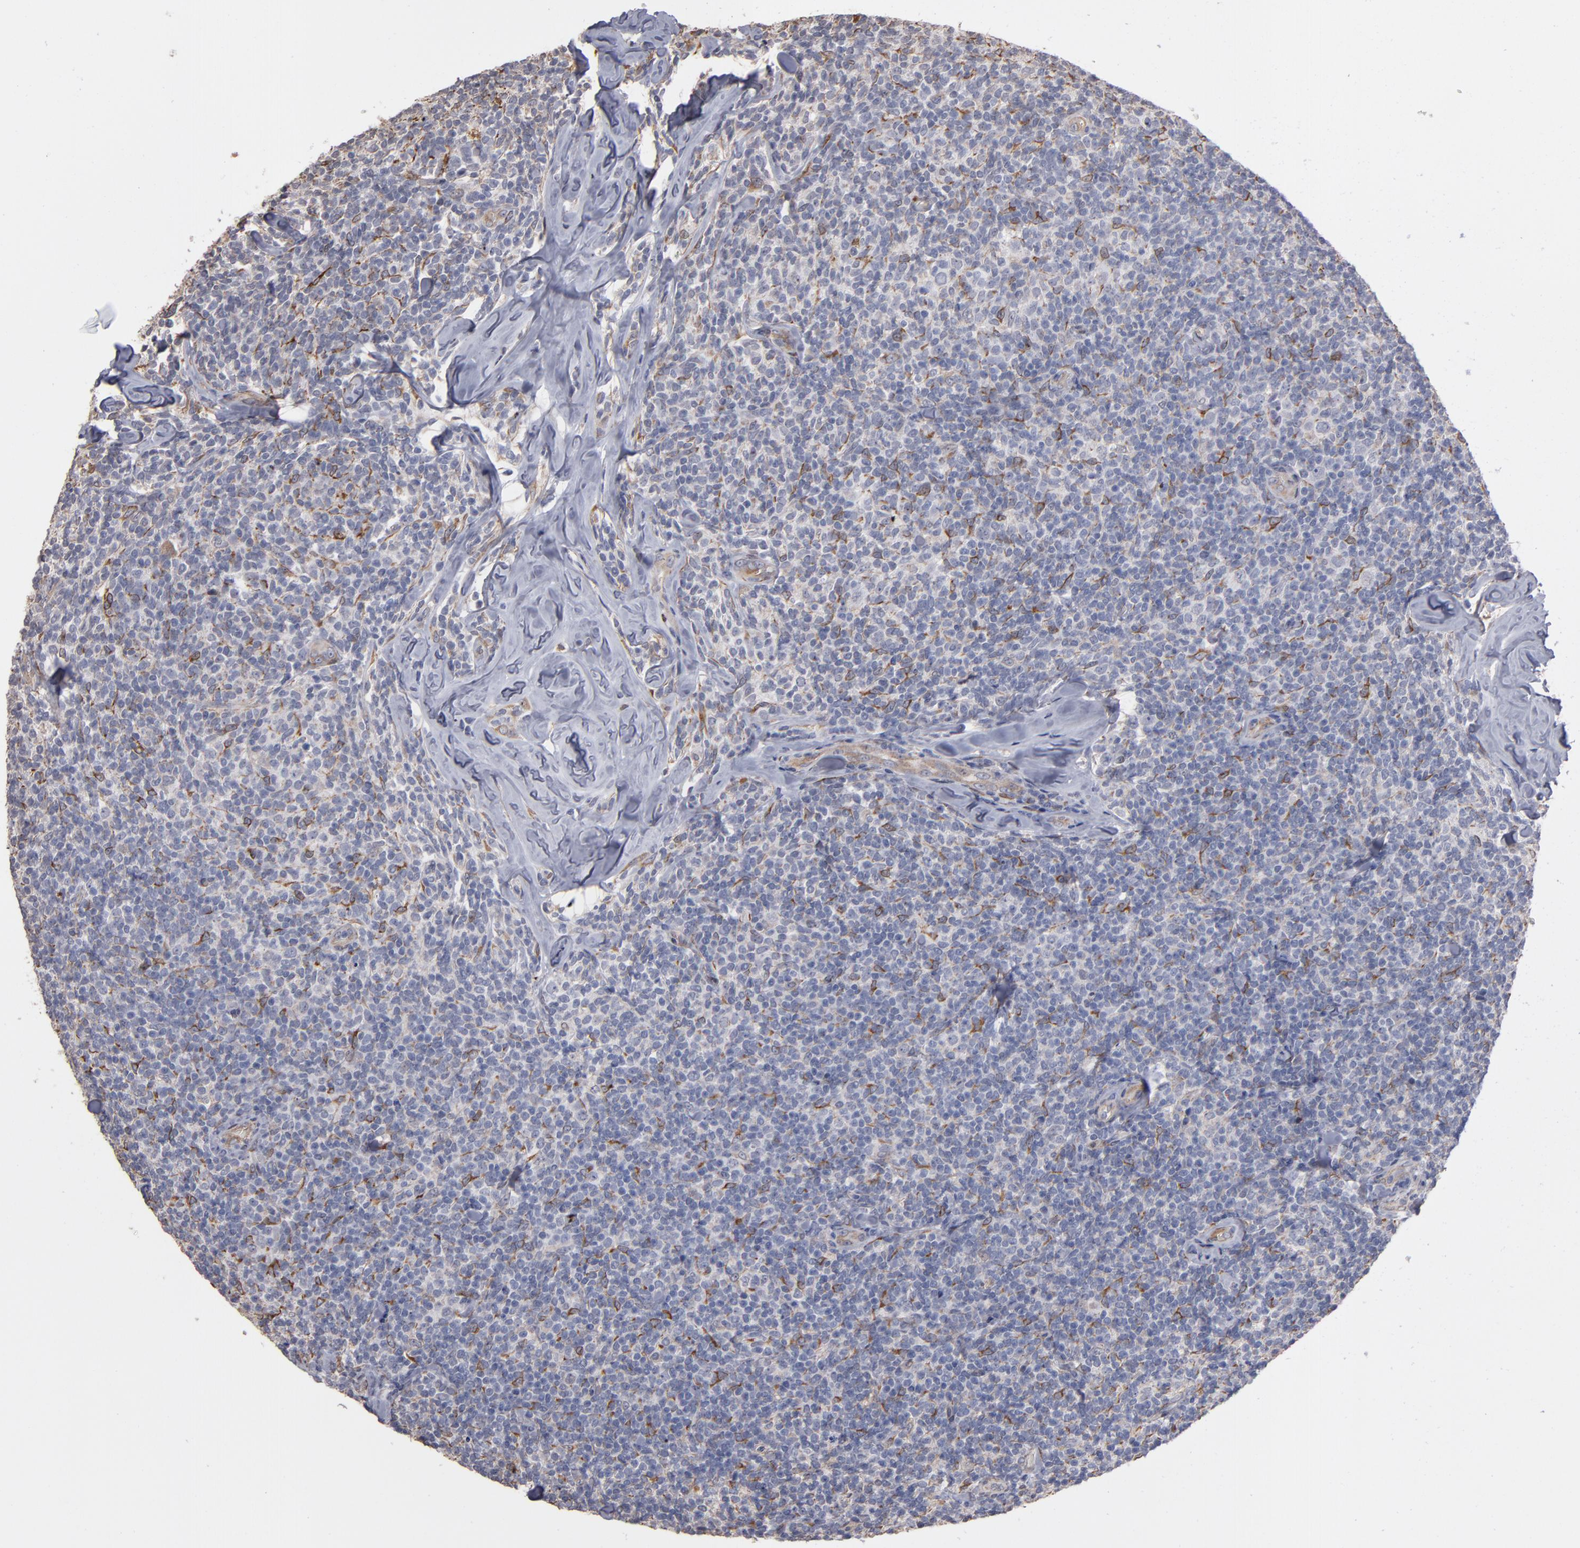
{"staining": {"intensity": "moderate", "quantity": "<25%", "location": "cytoplasmic/membranous"}, "tissue": "lymphoma", "cell_type": "Tumor cells", "image_type": "cancer", "snomed": [{"axis": "morphology", "description": "Malignant lymphoma, non-Hodgkin's type, Low grade"}, {"axis": "topography", "description": "Lymph node"}], "caption": "Protein expression analysis of lymphoma shows moderate cytoplasmic/membranous expression in about <25% of tumor cells. The protein of interest is shown in brown color, while the nuclei are stained blue.", "gene": "PGRMC1", "patient": {"sex": "female", "age": 56}}